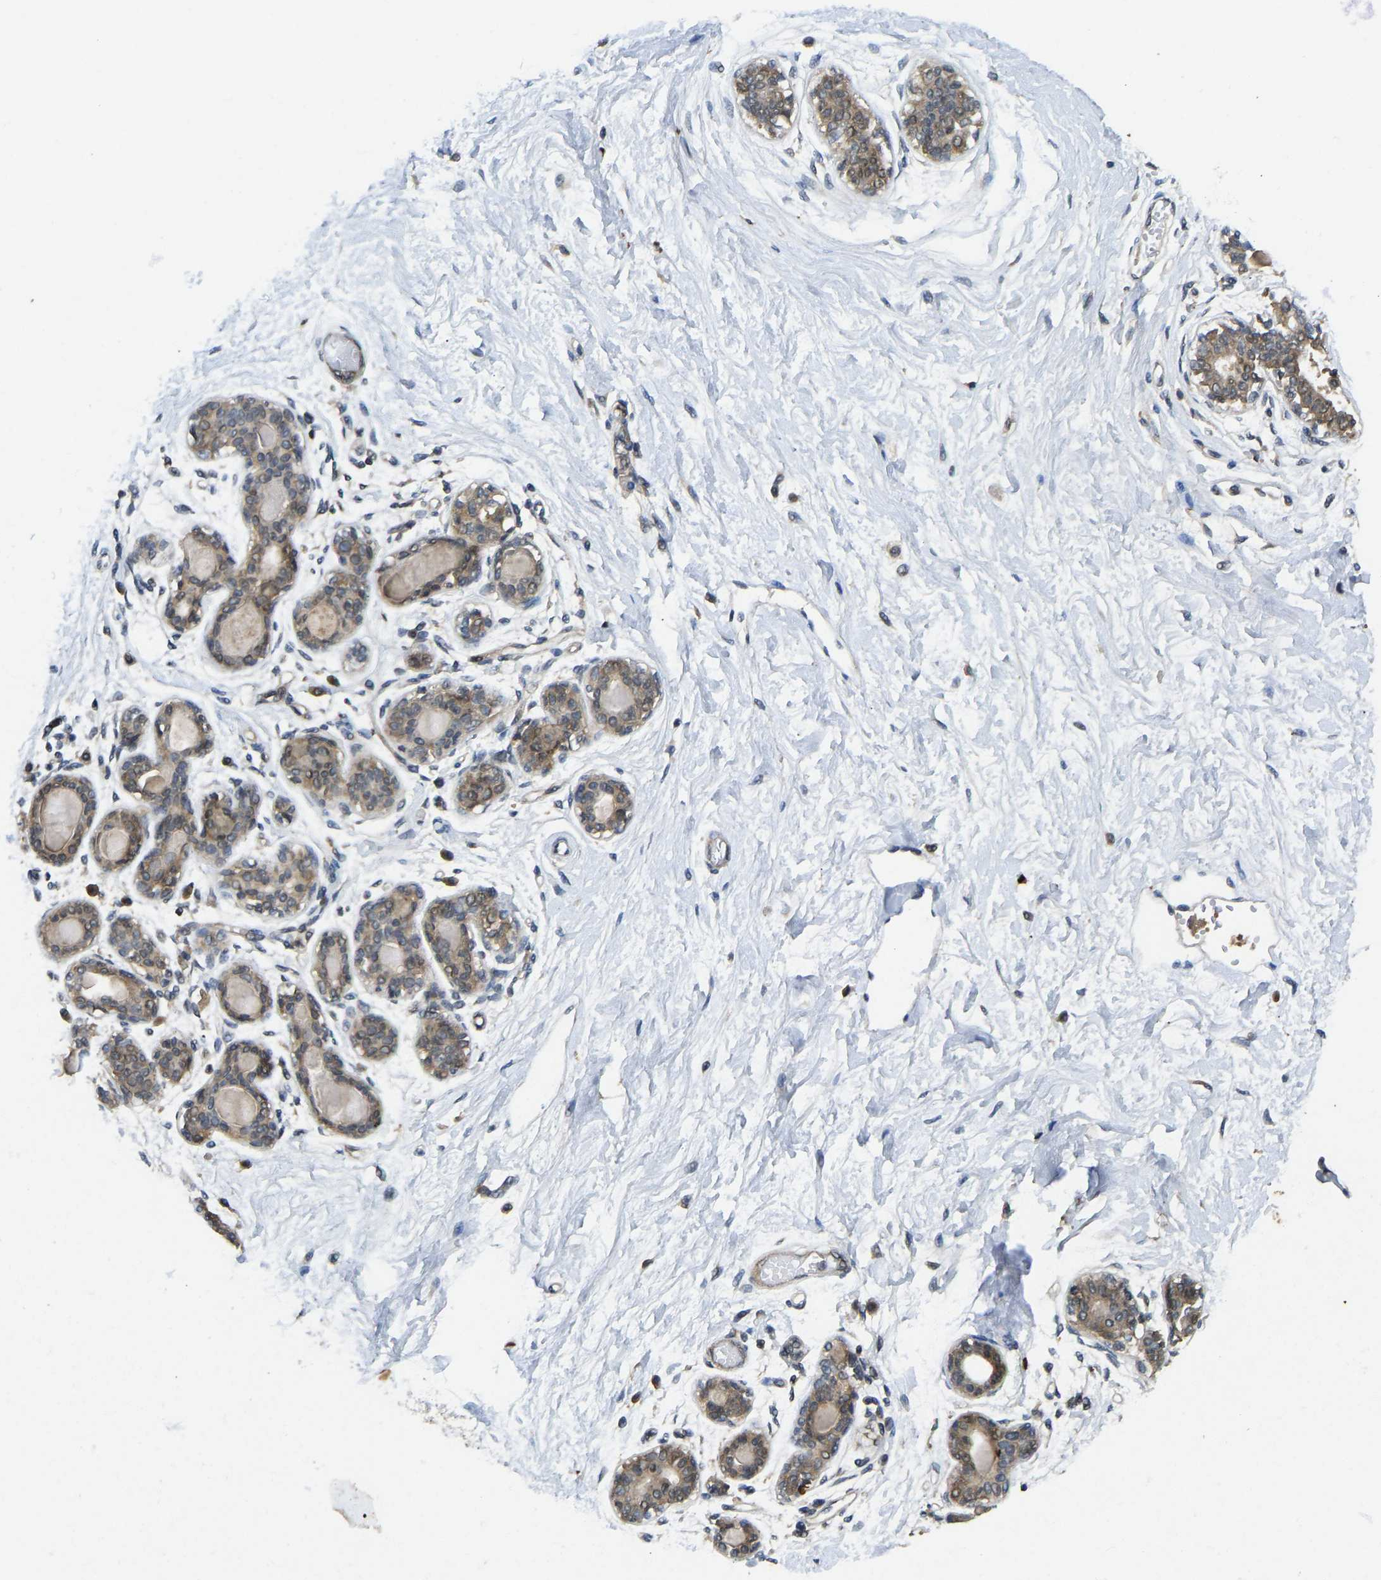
{"staining": {"intensity": "negative", "quantity": "none", "location": "none"}, "tissue": "breast", "cell_type": "Adipocytes", "image_type": "normal", "snomed": [{"axis": "morphology", "description": "Normal tissue, NOS"}, {"axis": "topography", "description": "Breast"}], "caption": "IHC image of benign breast: human breast stained with DAB (3,3'-diaminobenzidine) reveals no significant protein staining in adipocytes.", "gene": "NDRG3", "patient": {"sex": "female", "age": 45}}